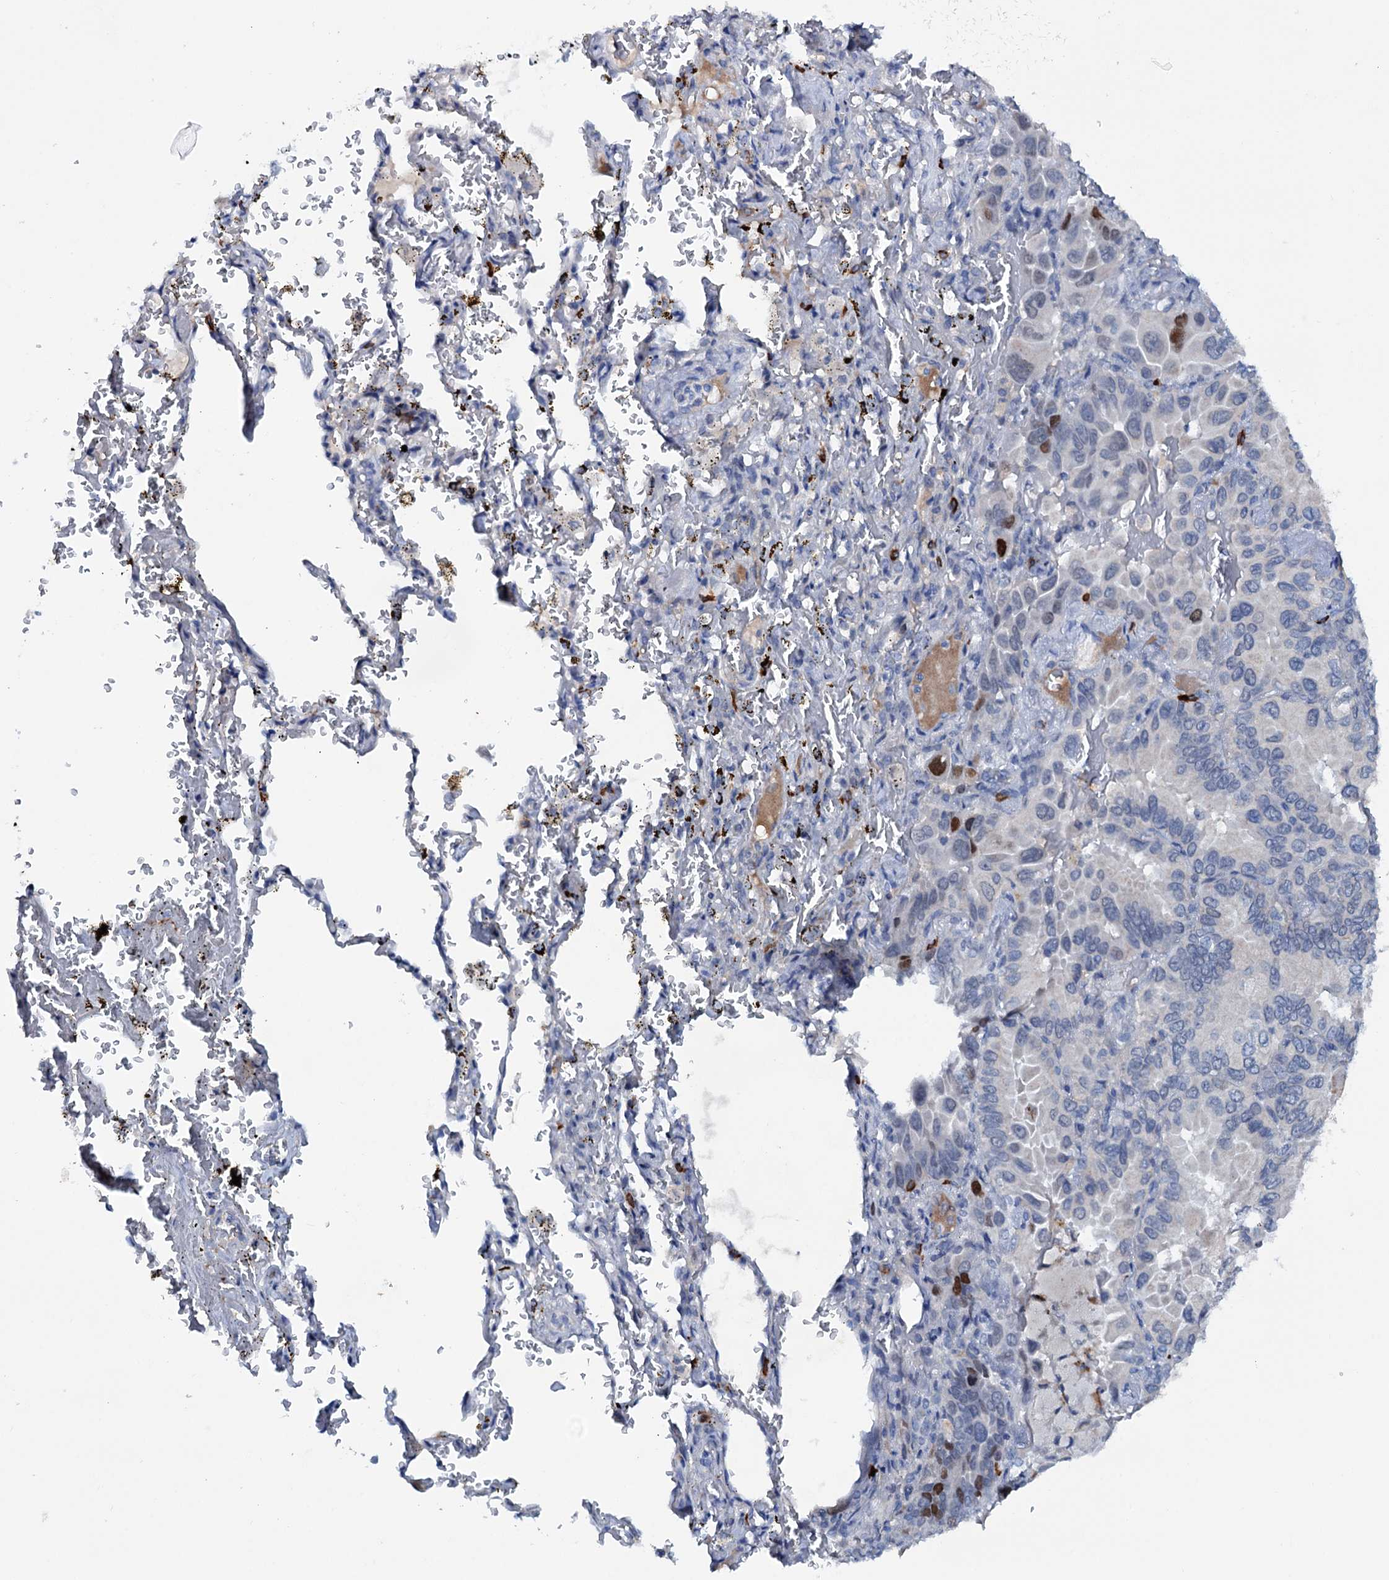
{"staining": {"intensity": "negative", "quantity": "none", "location": "none"}, "tissue": "lung cancer", "cell_type": "Tumor cells", "image_type": "cancer", "snomed": [{"axis": "morphology", "description": "Adenocarcinoma, NOS"}, {"axis": "topography", "description": "Lung"}], "caption": "A high-resolution micrograph shows immunohistochemistry staining of lung adenocarcinoma, which exhibits no significant expression in tumor cells.", "gene": "FAM111B", "patient": {"sex": "male", "age": 64}}